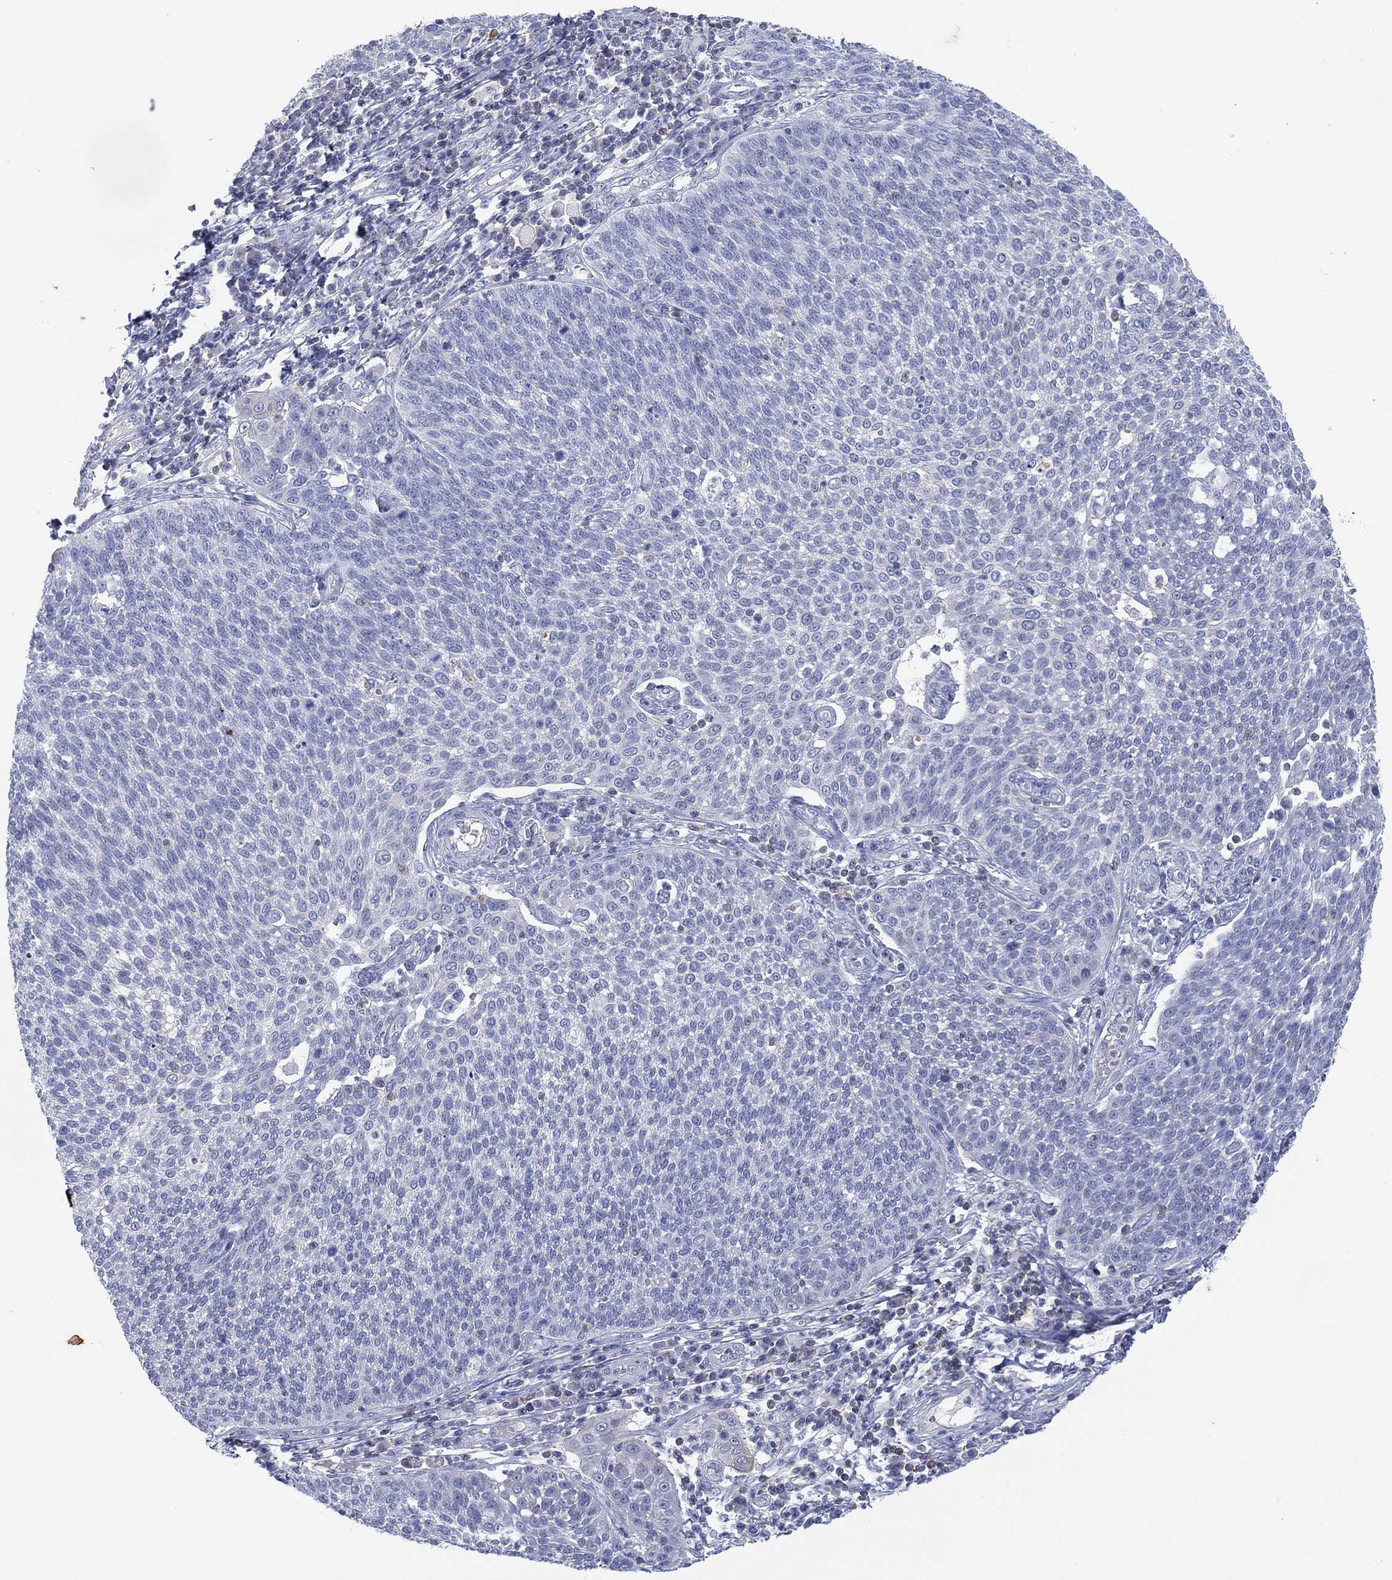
{"staining": {"intensity": "negative", "quantity": "none", "location": "none"}, "tissue": "cervical cancer", "cell_type": "Tumor cells", "image_type": "cancer", "snomed": [{"axis": "morphology", "description": "Squamous cell carcinoma, NOS"}, {"axis": "topography", "description": "Cervix"}], "caption": "Tumor cells are negative for protein expression in human squamous cell carcinoma (cervical). (DAB (3,3'-diaminobenzidine) immunohistochemistry with hematoxylin counter stain).", "gene": "SEPTIN1", "patient": {"sex": "female", "age": 34}}